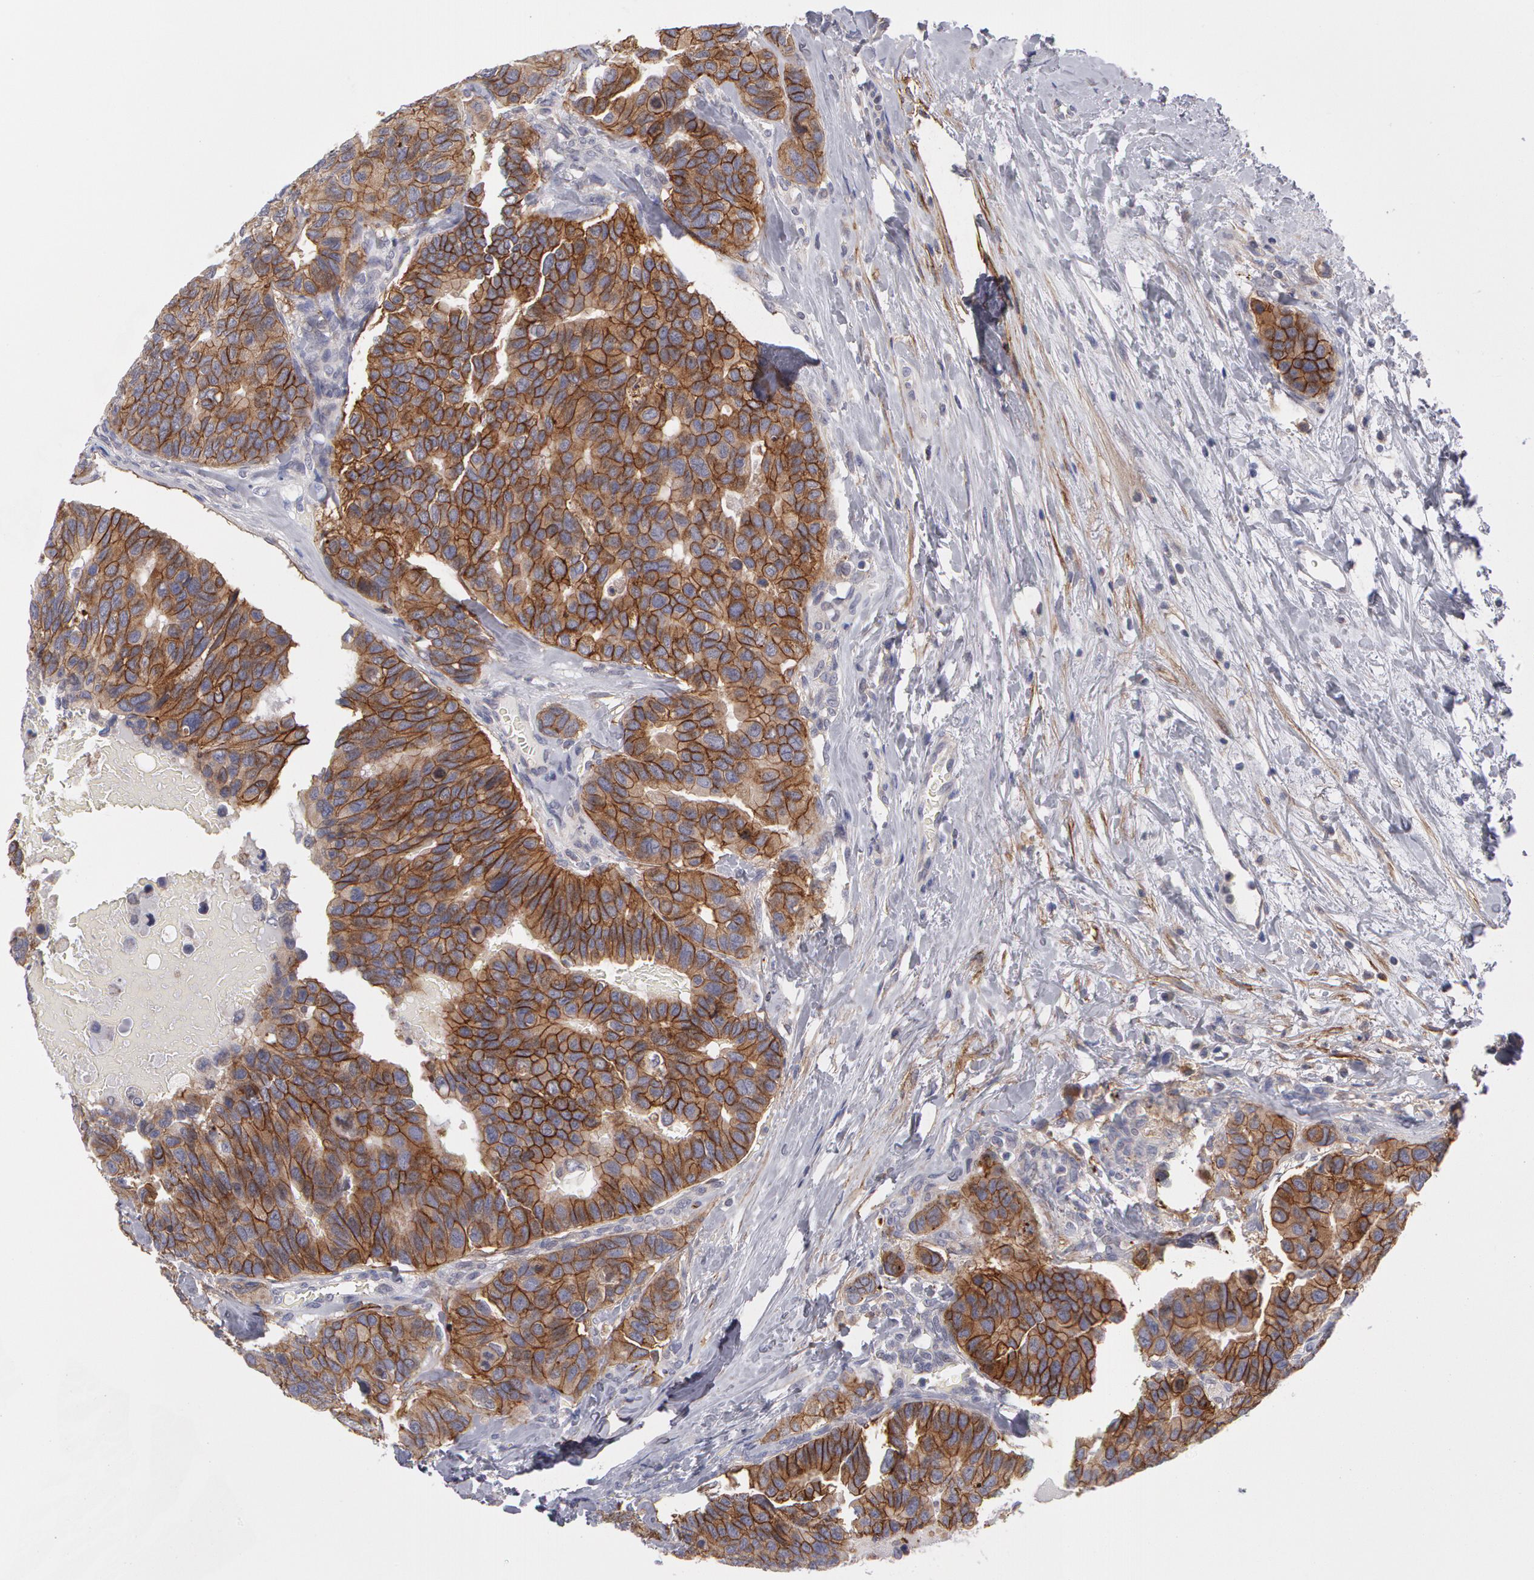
{"staining": {"intensity": "strong", "quantity": ">75%", "location": "cytoplasmic/membranous"}, "tissue": "breast cancer", "cell_type": "Tumor cells", "image_type": "cancer", "snomed": [{"axis": "morphology", "description": "Duct carcinoma"}, {"axis": "topography", "description": "Breast"}], "caption": "Infiltrating ductal carcinoma (breast) was stained to show a protein in brown. There is high levels of strong cytoplasmic/membranous positivity in approximately >75% of tumor cells. The staining was performed using DAB to visualize the protein expression in brown, while the nuclei were stained in blue with hematoxylin (Magnification: 20x).", "gene": "ERBB2", "patient": {"sex": "female", "age": 69}}